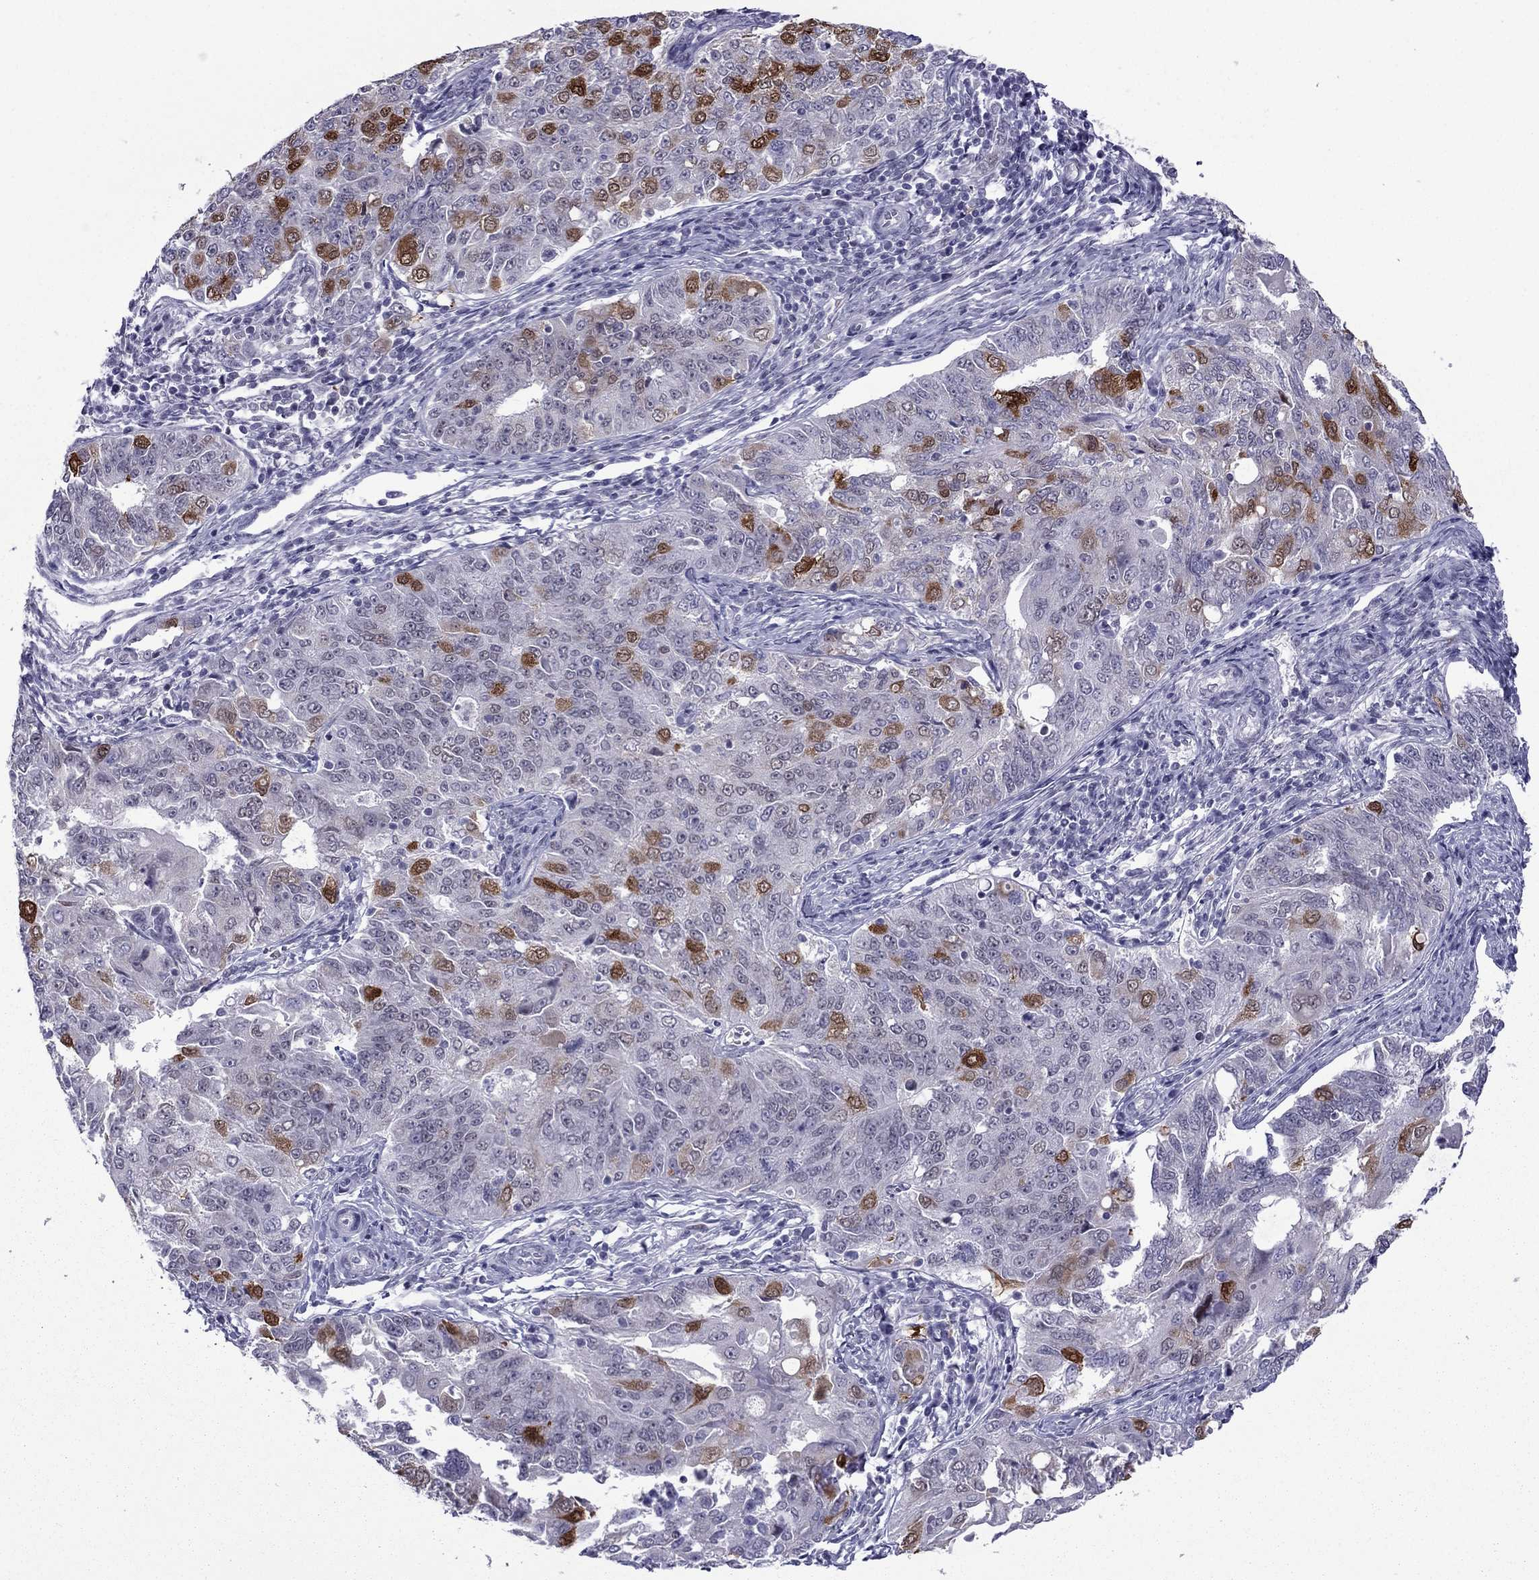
{"staining": {"intensity": "strong", "quantity": "<25%", "location": "cytoplasmic/membranous,nuclear"}, "tissue": "endometrial cancer", "cell_type": "Tumor cells", "image_type": "cancer", "snomed": [{"axis": "morphology", "description": "Adenocarcinoma, NOS"}, {"axis": "topography", "description": "Endometrium"}], "caption": "Immunohistochemistry (IHC) histopathology image of human adenocarcinoma (endometrial) stained for a protein (brown), which demonstrates medium levels of strong cytoplasmic/membranous and nuclear positivity in about <25% of tumor cells.", "gene": "MYLK3", "patient": {"sex": "female", "age": 43}}